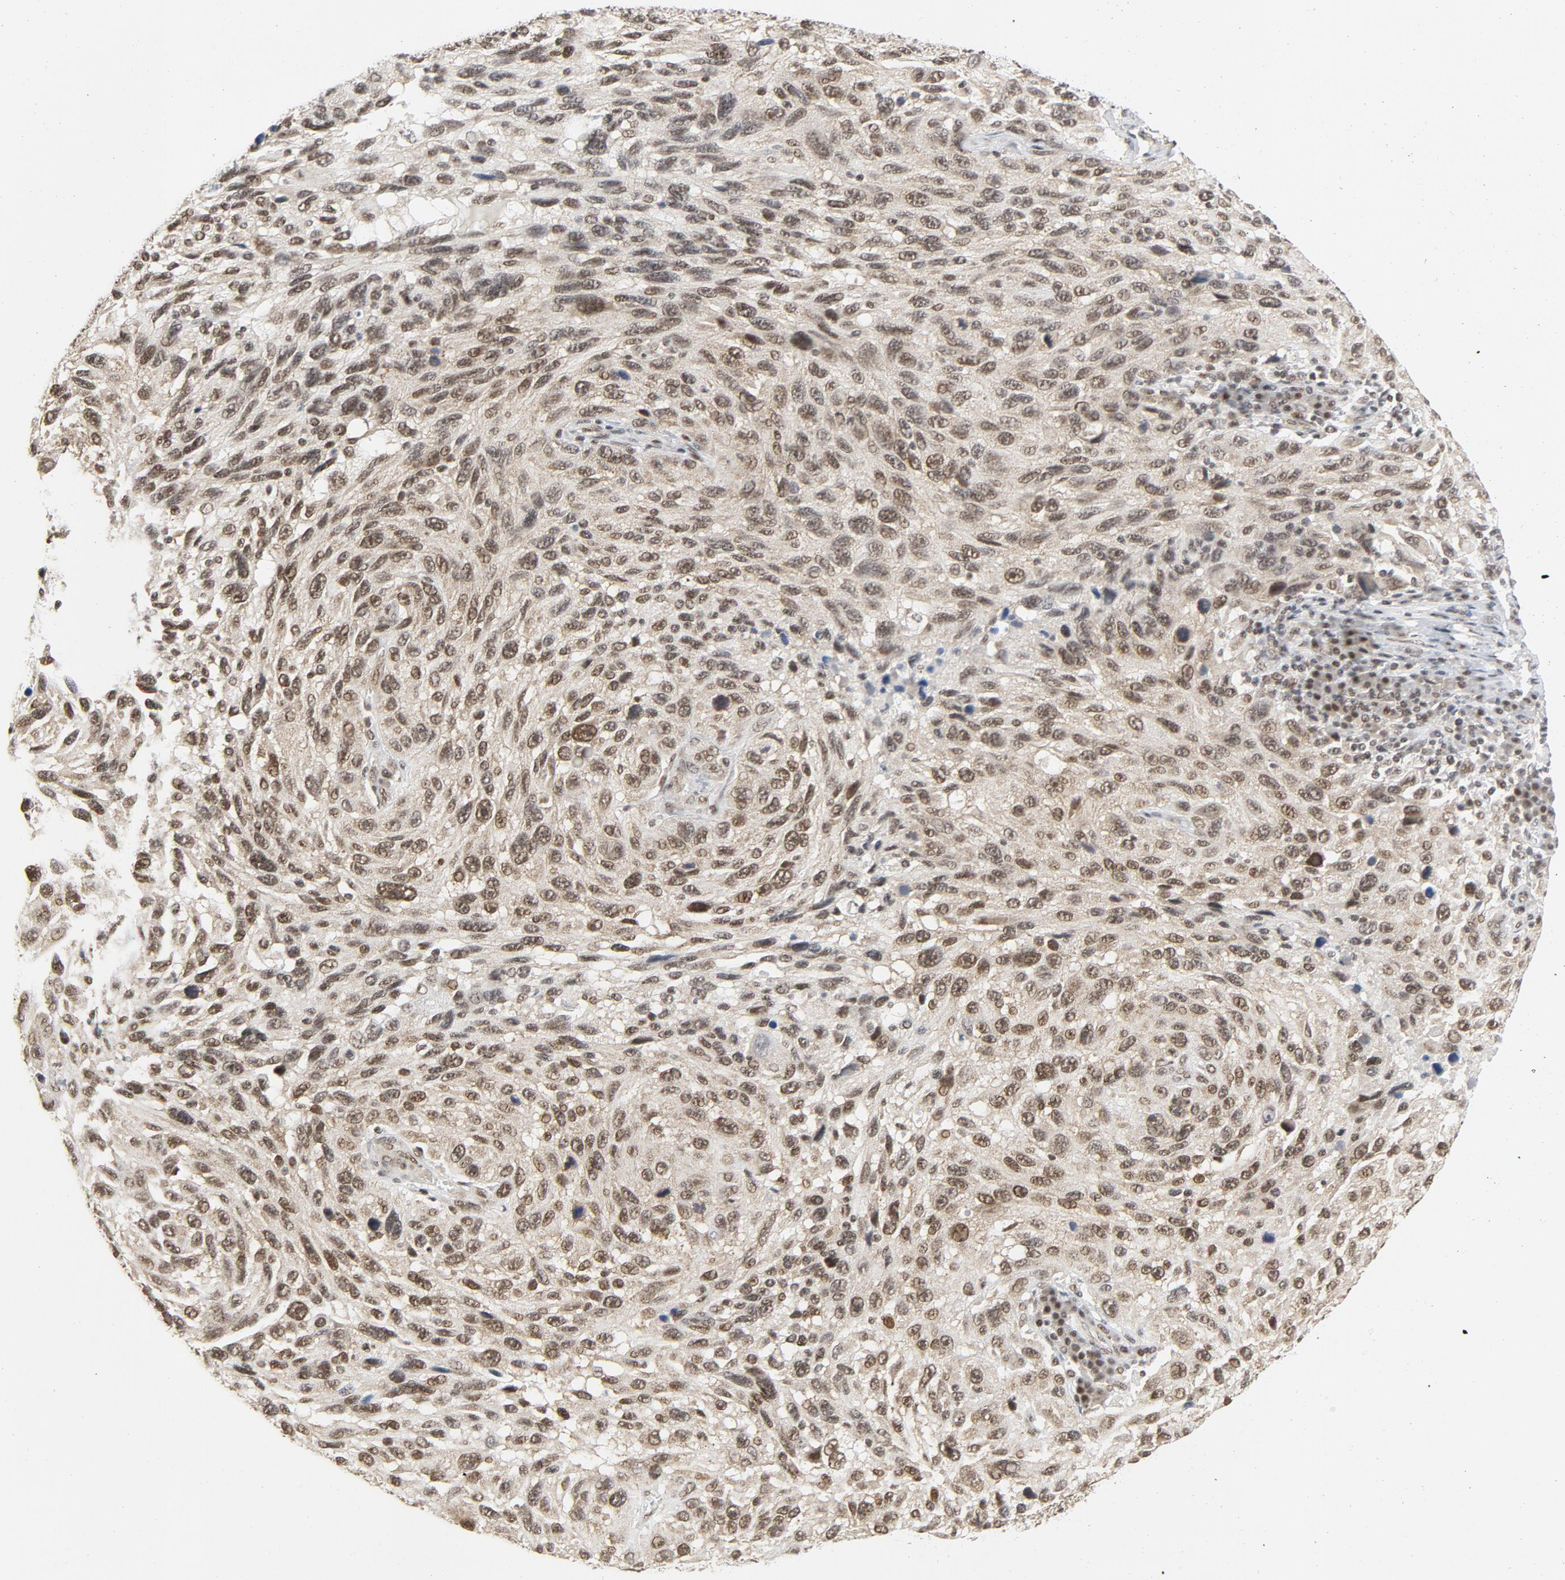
{"staining": {"intensity": "moderate", "quantity": ">75%", "location": "nuclear"}, "tissue": "melanoma", "cell_type": "Tumor cells", "image_type": "cancer", "snomed": [{"axis": "morphology", "description": "Malignant melanoma, NOS"}, {"axis": "topography", "description": "Skin"}], "caption": "Approximately >75% of tumor cells in malignant melanoma exhibit moderate nuclear protein positivity as visualized by brown immunohistochemical staining.", "gene": "ERCC1", "patient": {"sex": "male", "age": 53}}